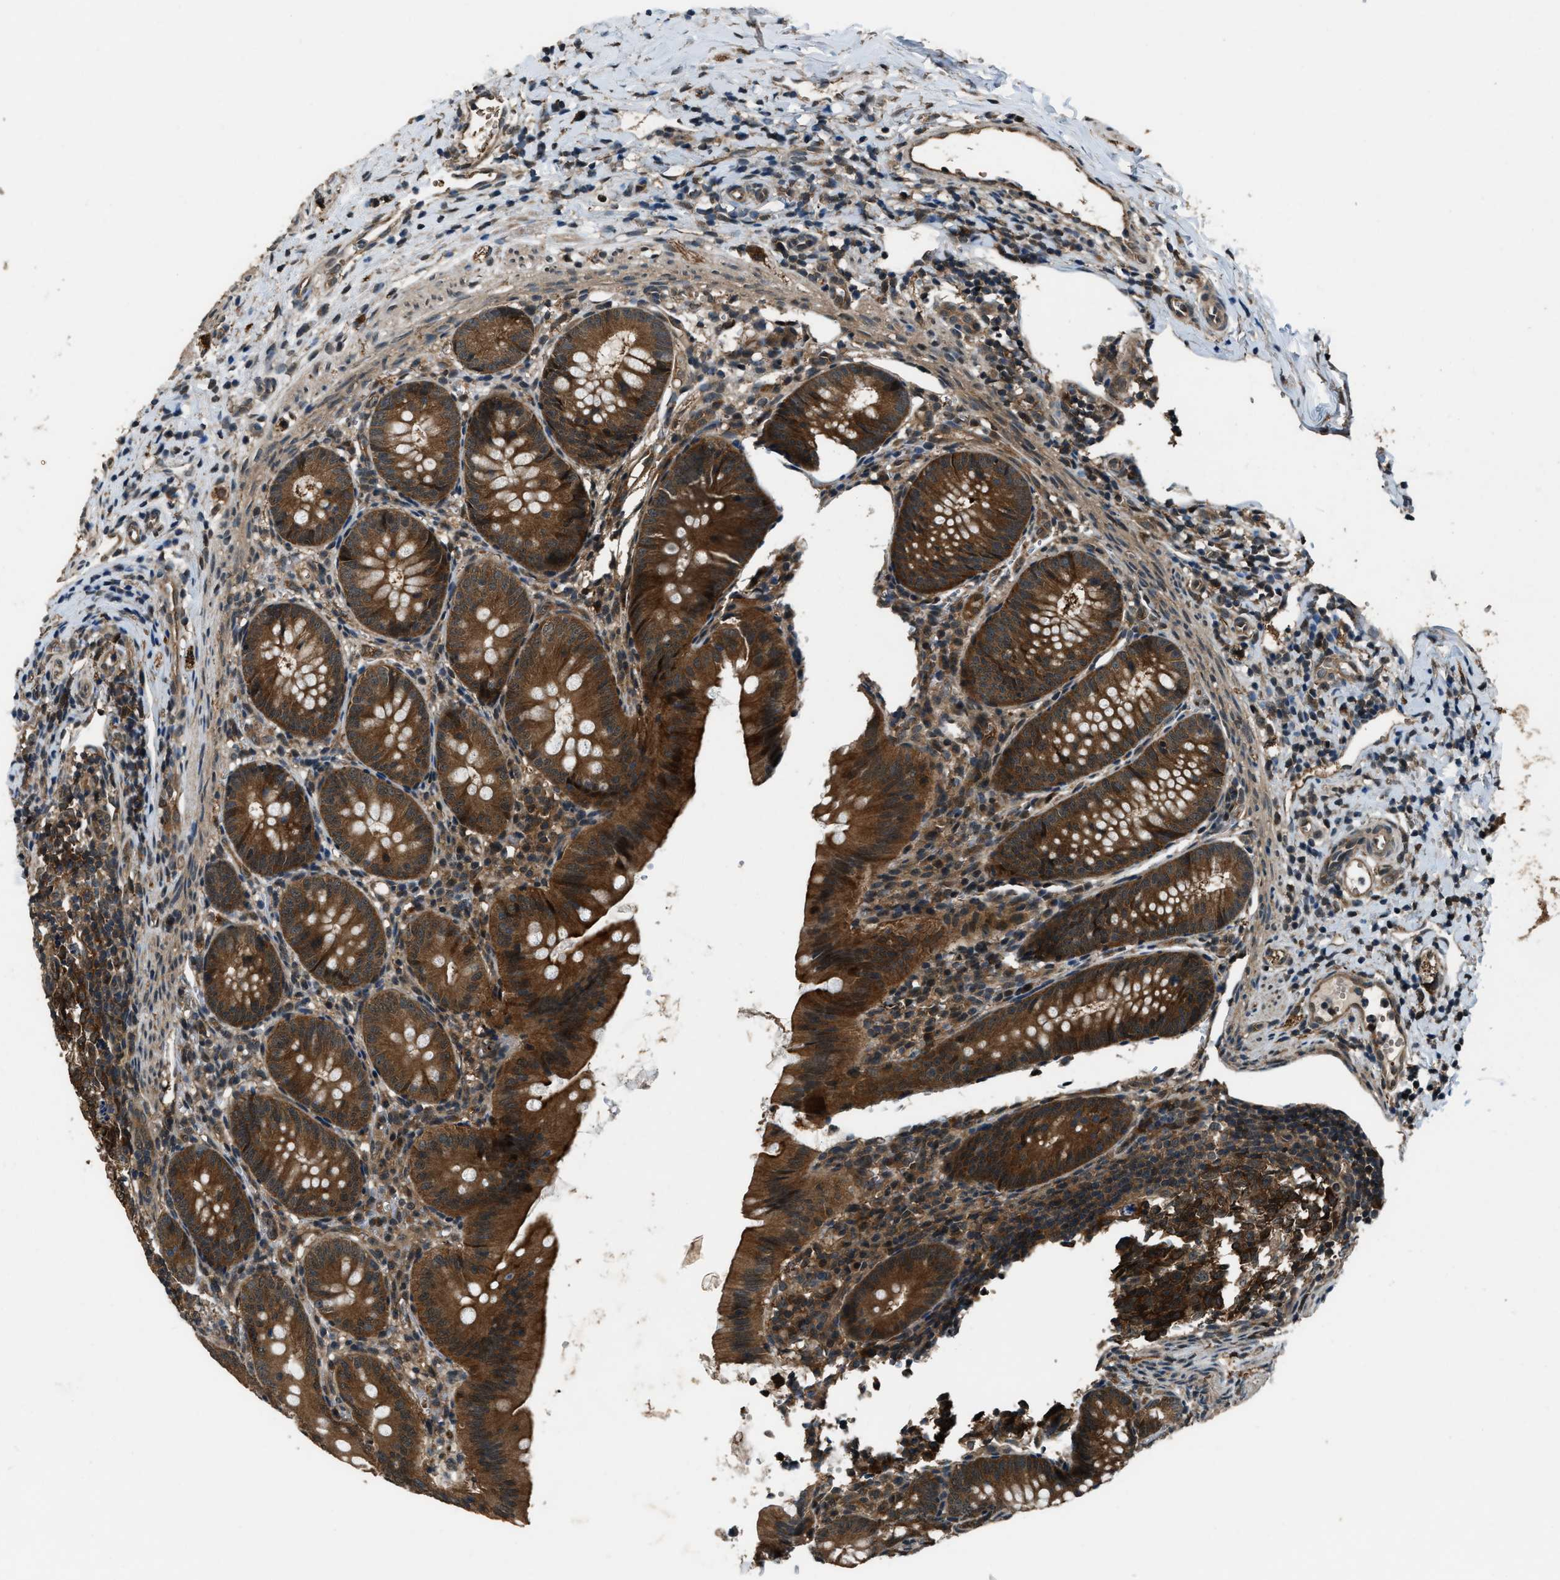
{"staining": {"intensity": "strong", "quantity": ">75%", "location": "cytoplasmic/membranous"}, "tissue": "appendix", "cell_type": "Glandular cells", "image_type": "normal", "snomed": [{"axis": "morphology", "description": "Normal tissue, NOS"}, {"axis": "topography", "description": "Appendix"}], "caption": "Approximately >75% of glandular cells in normal human appendix show strong cytoplasmic/membranous protein expression as visualized by brown immunohistochemical staining.", "gene": "NUDCD3", "patient": {"sex": "male", "age": 1}}